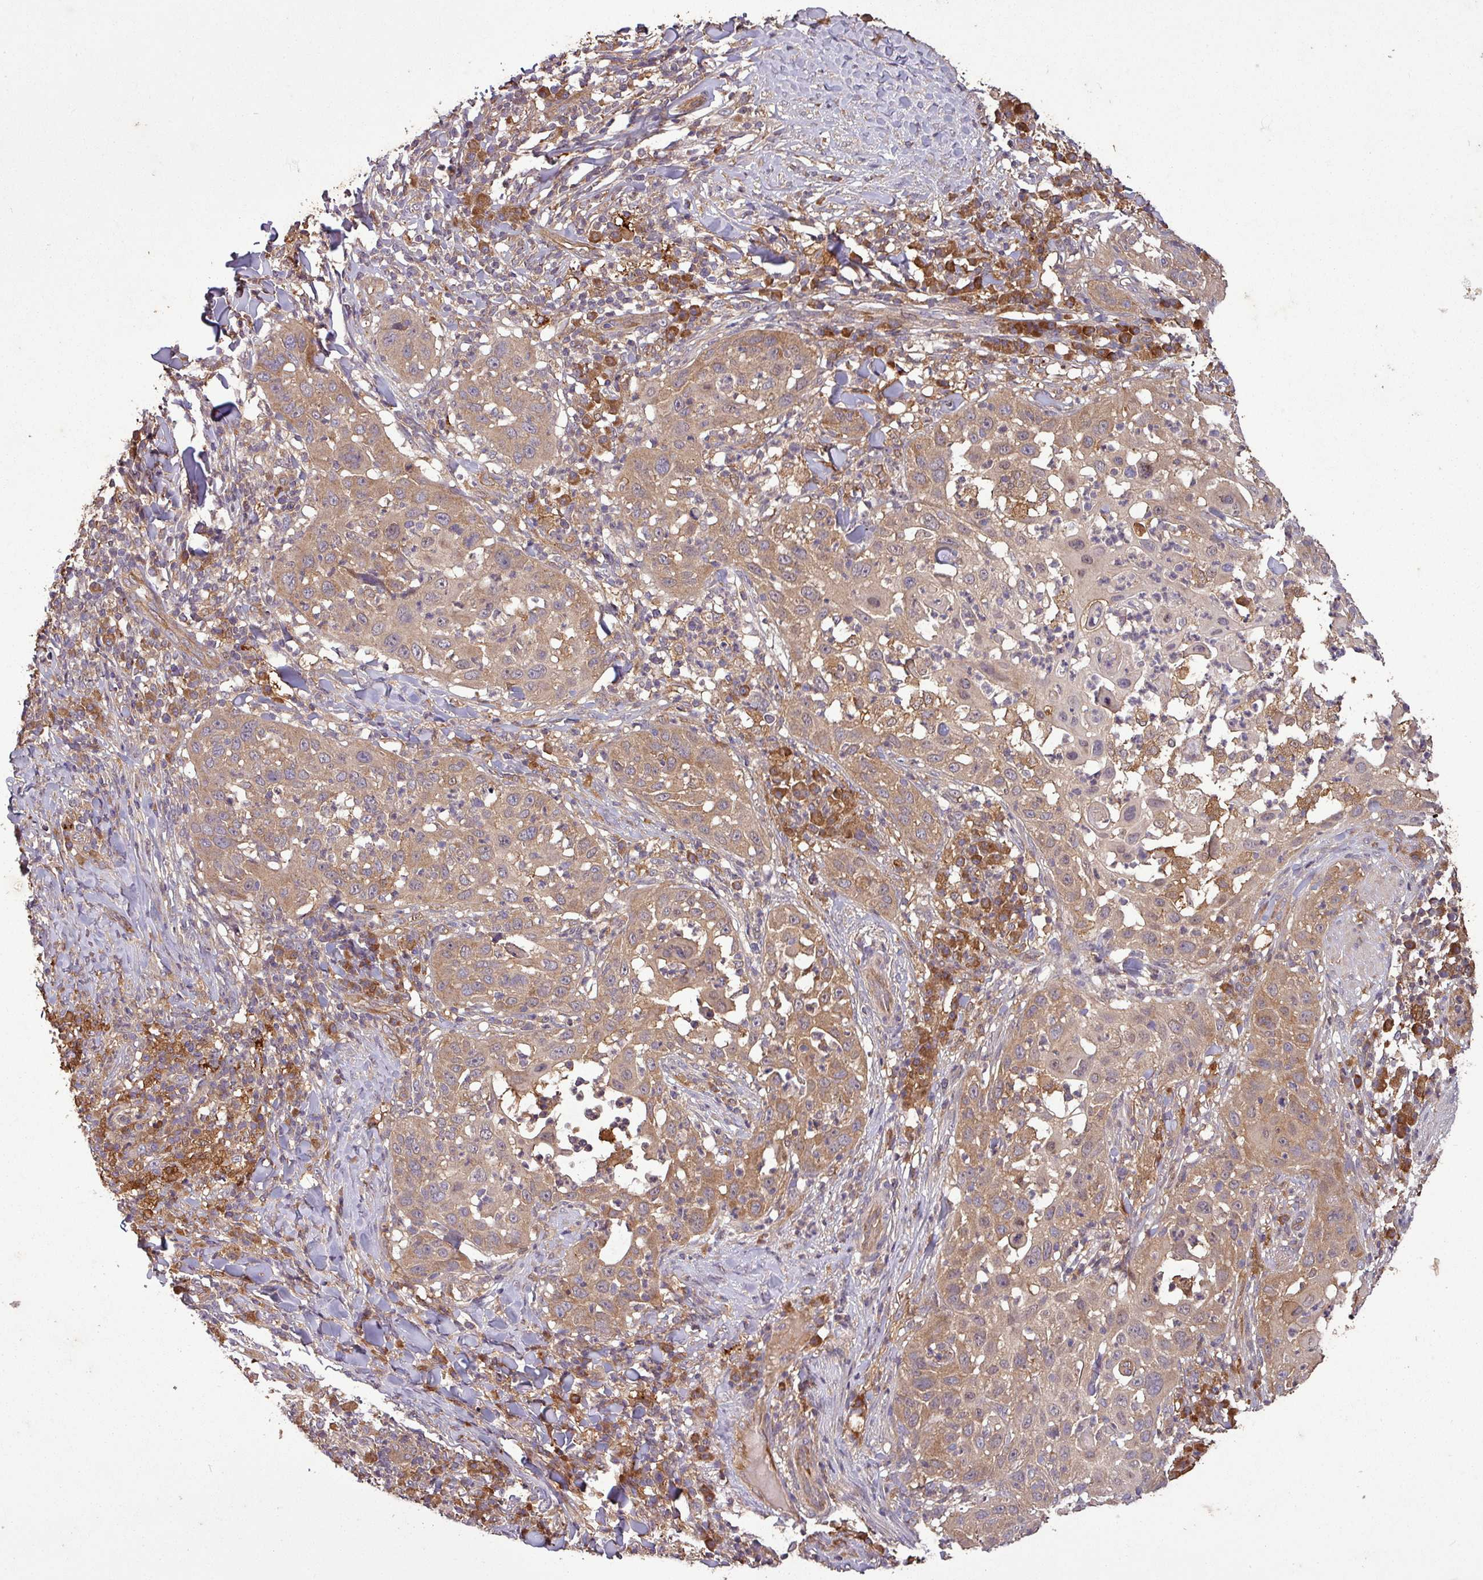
{"staining": {"intensity": "moderate", "quantity": ">75%", "location": "cytoplasmic/membranous"}, "tissue": "skin cancer", "cell_type": "Tumor cells", "image_type": "cancer", "snomed": [{"axis": "morphology", "description": "Squamous cell carcinoma, NOS"}, {"axis": "topography", "description": "Skin"}], "caption": "Immunohistochemical staining of human squamous cell carcinoma (skin) exhibits medium levels of moderate cytoplasmic/membranous protein staining in approximately >75% of tumor cells.", "gene": "SIRPB2", "patient": {"sex": "female", "age": 44}}